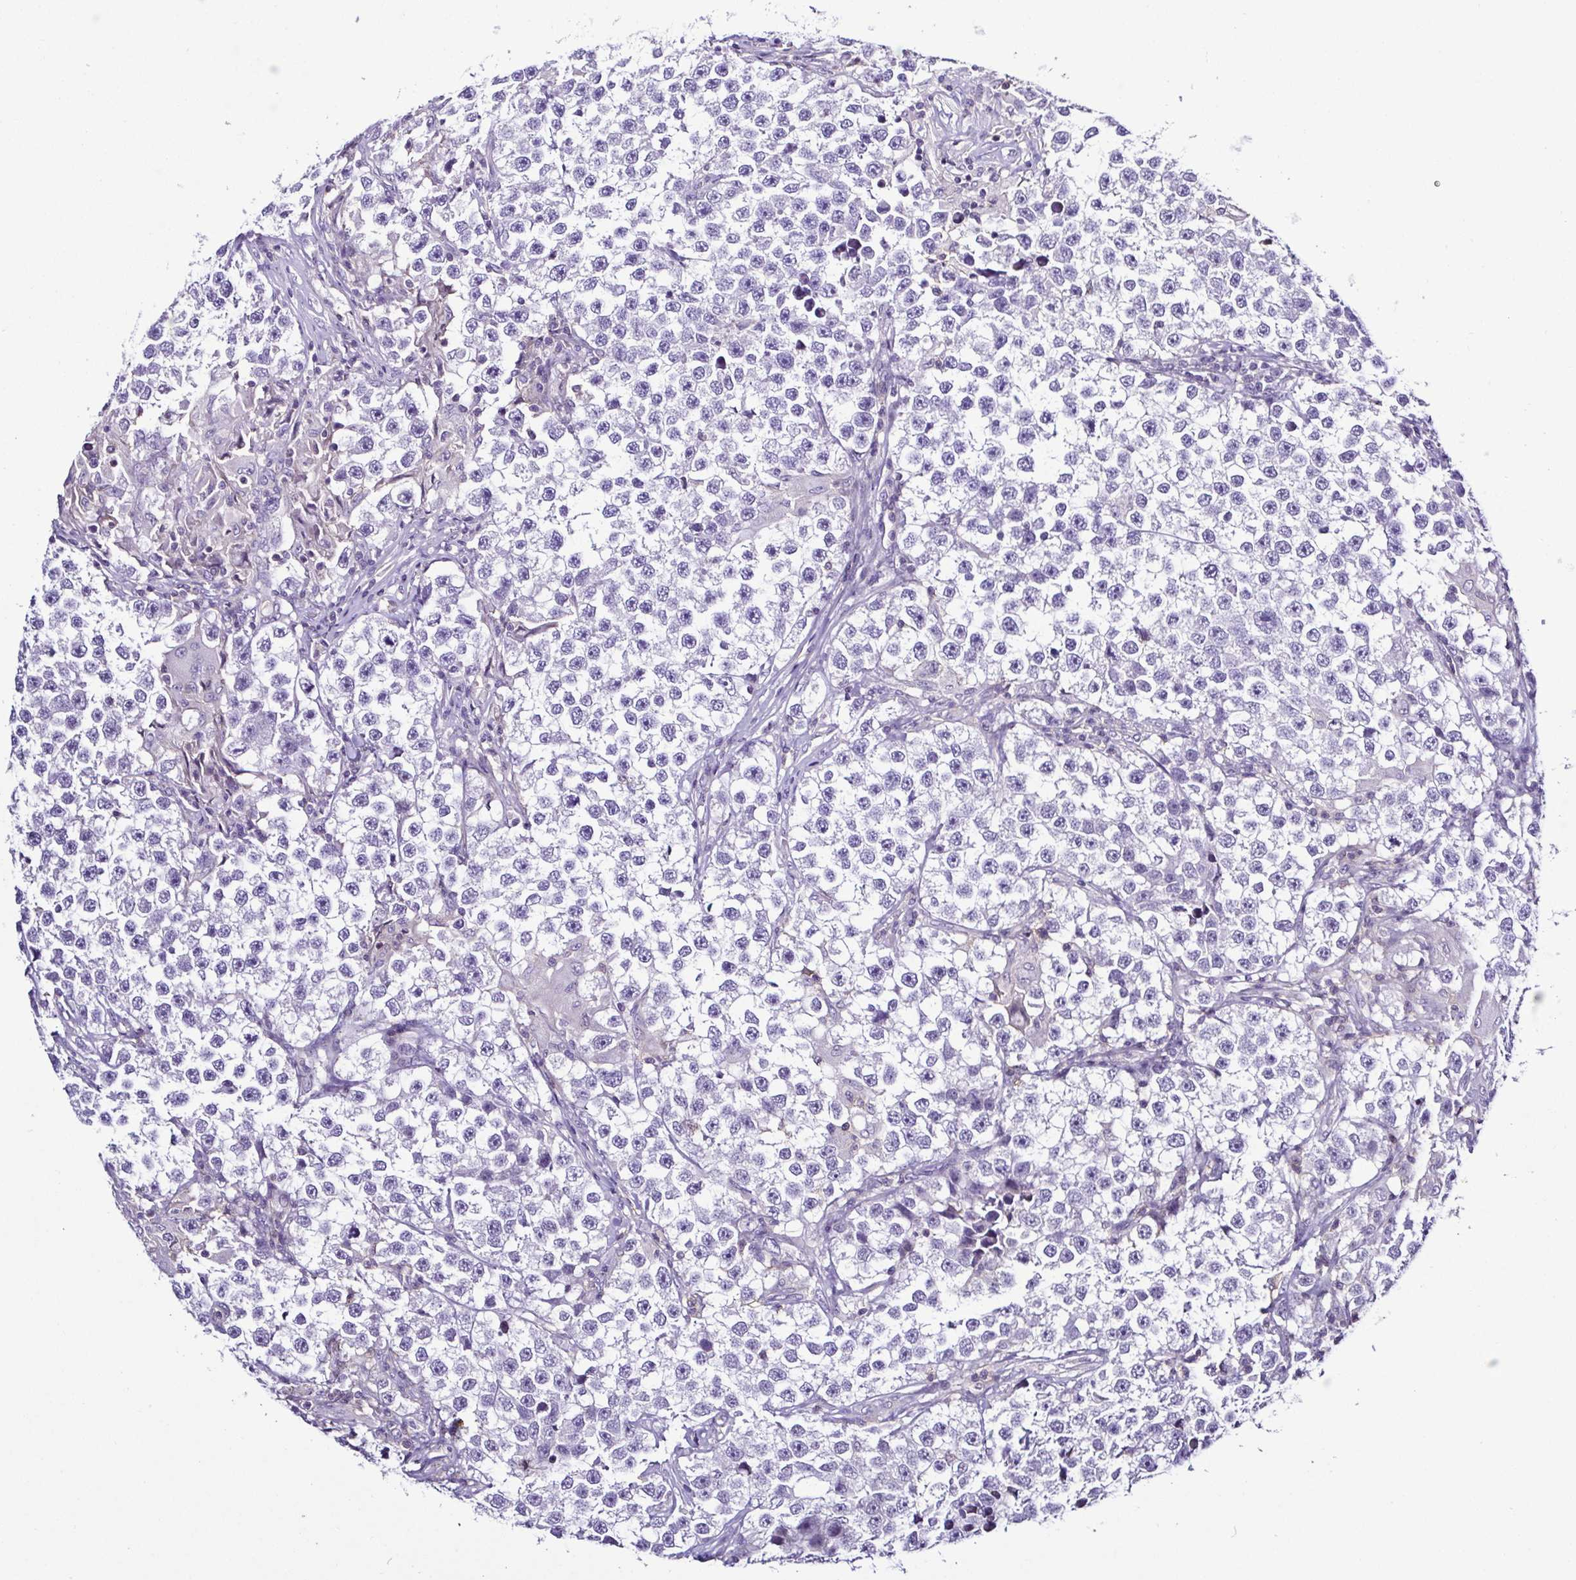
{"staining": {"intensity": "negative", "quantity": "none", "location": "none"}, "tissue": "testis cancer", "cell_type": "Tumor cells", "image_type": "cancer", "snomed": [{"axis": "morphology", "description": "Seminoma, NOS"}, {"axis": "topography", "description": "Testis"}], "caption": "DAB (3,3'-diaminobenzidine) immunohistochemical staining of testis seminoma exhibits no significant positivity in tumor cells.", "gene": "TNNT2", "patient": {"sex": "male", "age": 46}}